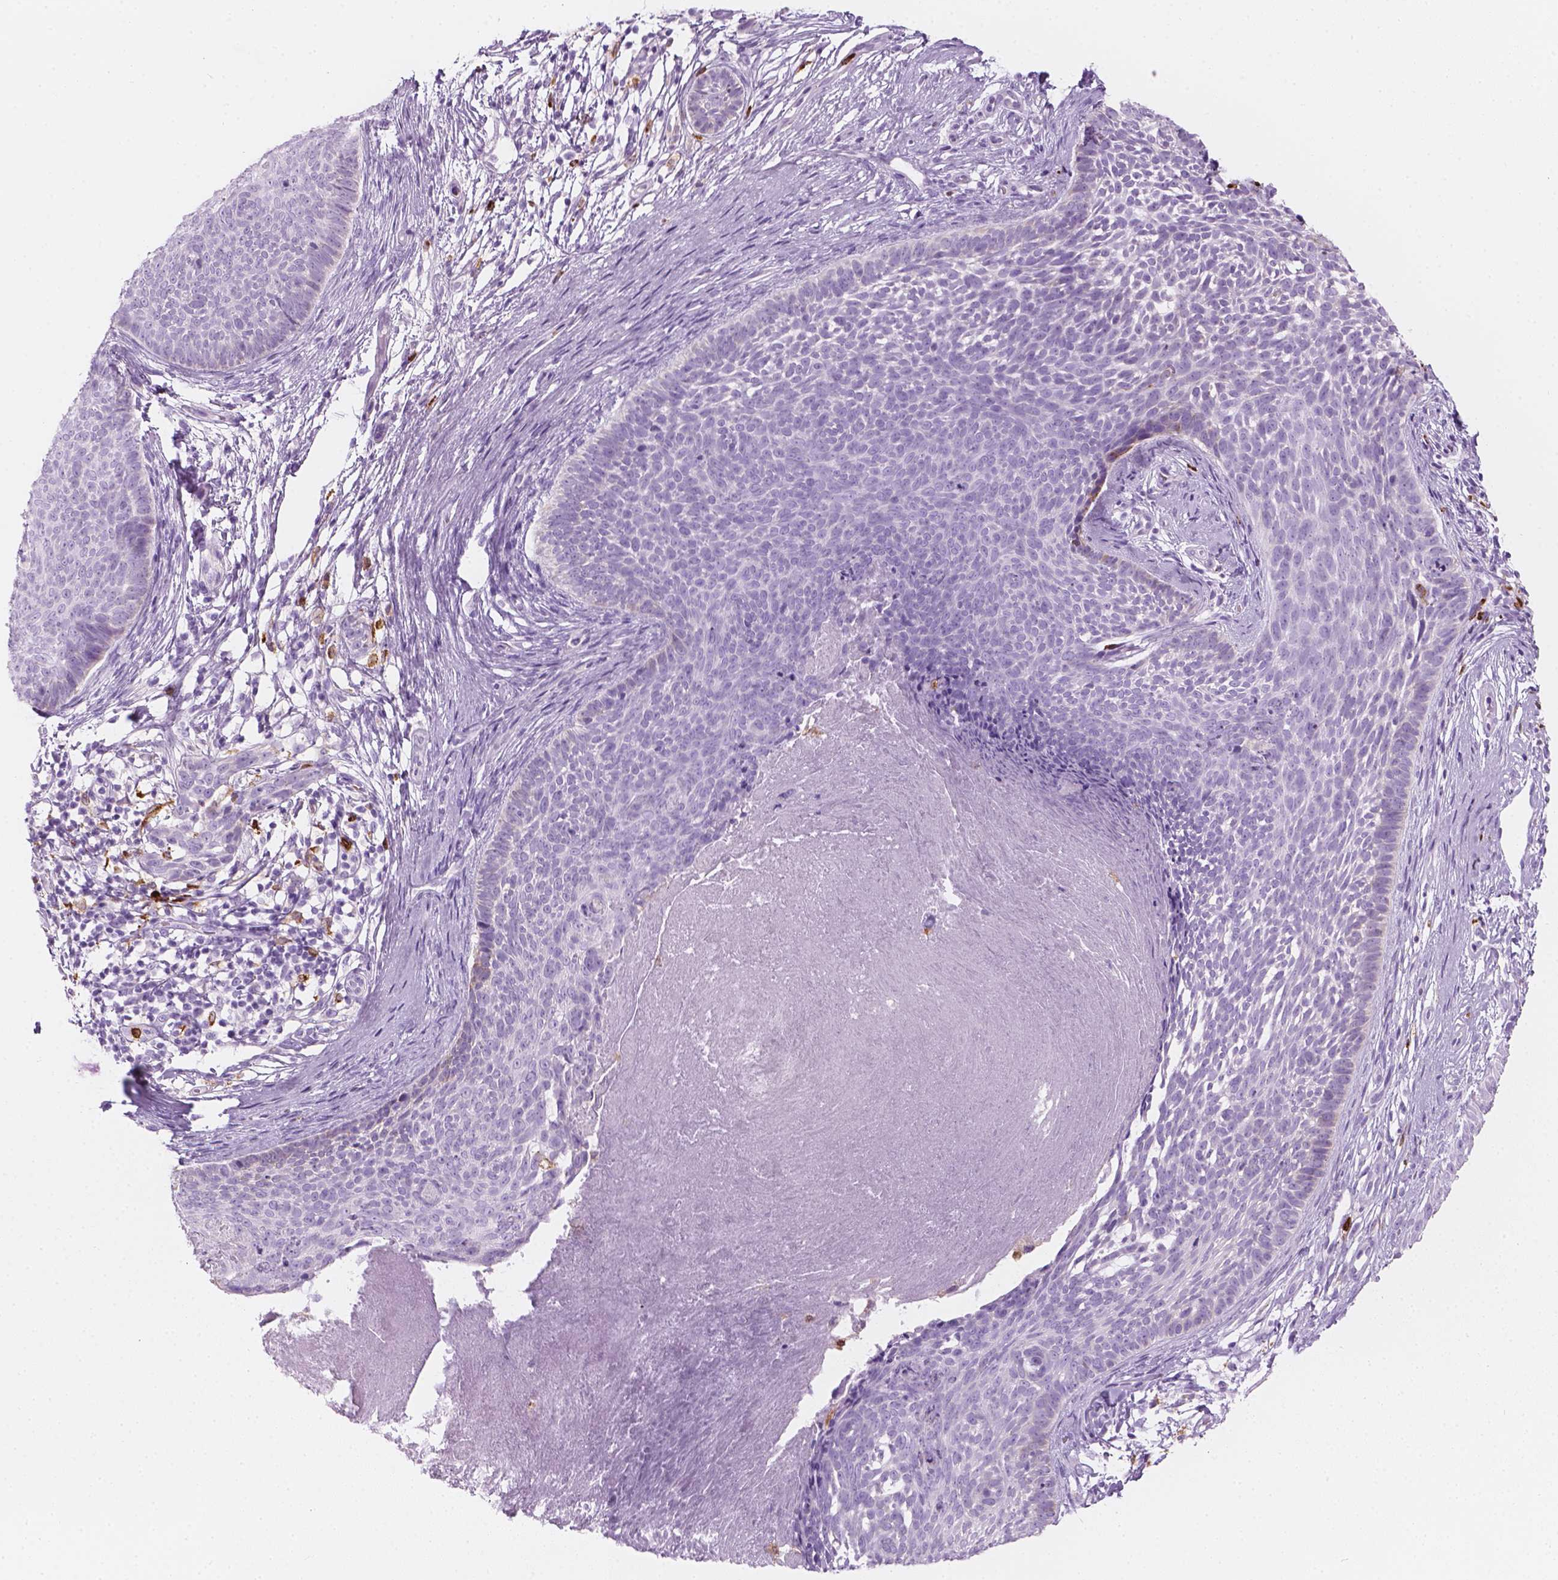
{"staining": {"intensity": "negative", "quantity": "none", "location": "none"}, "tissue": "skin cancer", "cell_type": "Tumor cells", "image_type": "cancer", "snomed": [{"axis": "morphology", "description": "Basal cell carcinoma"}, {"axis": "topography", "description": "Skin"}], "caption": "Tumor cells are negative for protein expression in human skin cancer (basal cell carcinoma).", "gene": "CES1", "patient": {"sex": "male", "age": 85}}